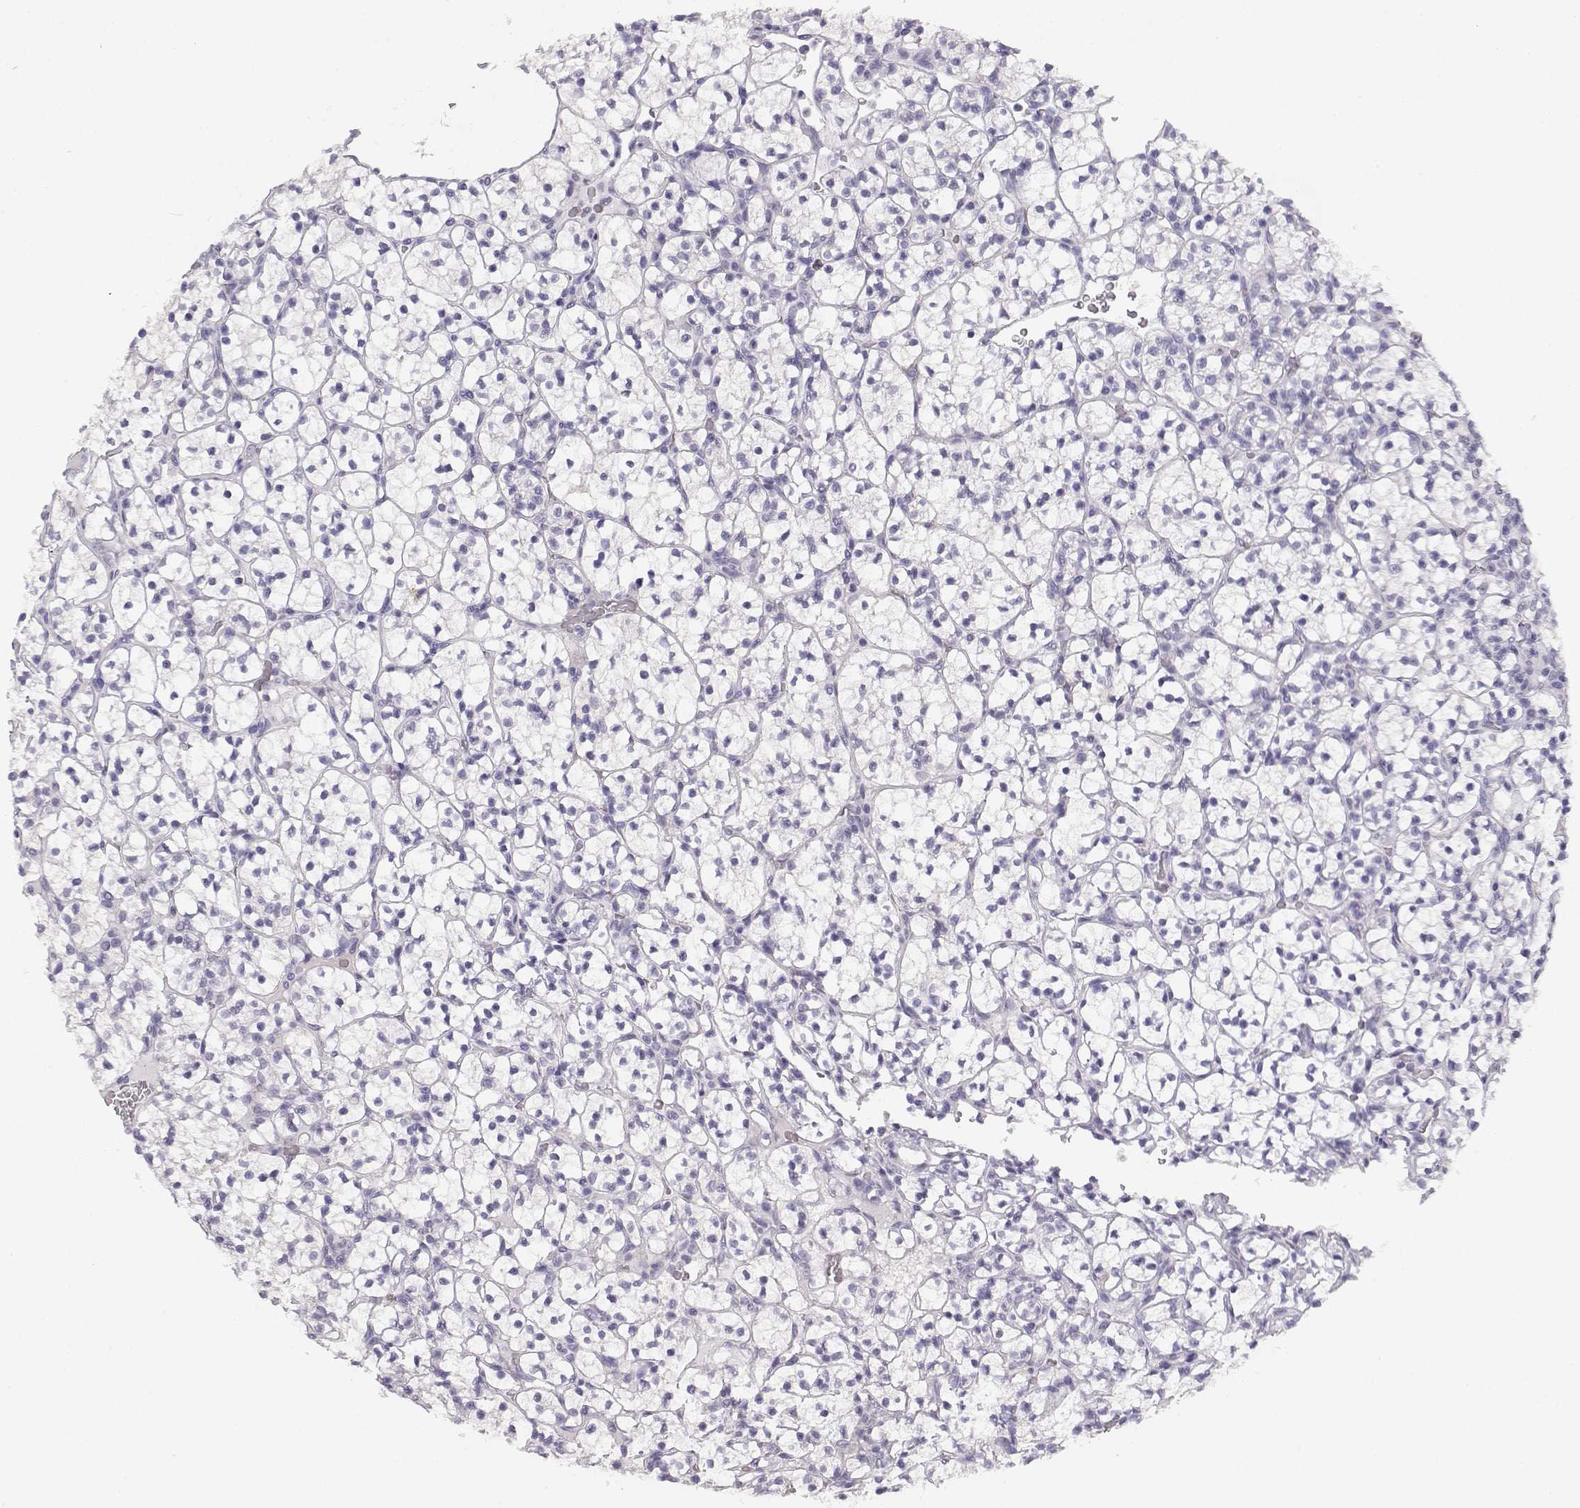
{"staining": {"intensity": "negative", "quantity": "none", "location": "none"}, "tissue": "renal cancer", "cell_type": "Tumor cells", "image_type": "cancer", "snomed": [{"axis": "morphology", "description": "Adenocarcinoma, NOS"}, {"axis": "topography", "description": "Kidney"}], "caption": "DAB immunohistochemical staining of renal cancer (adenocarcinoma) displays no significant staining in tumor cells.", "gene": "NUTM1", "patient": {"sex": "female", "age": 89}}